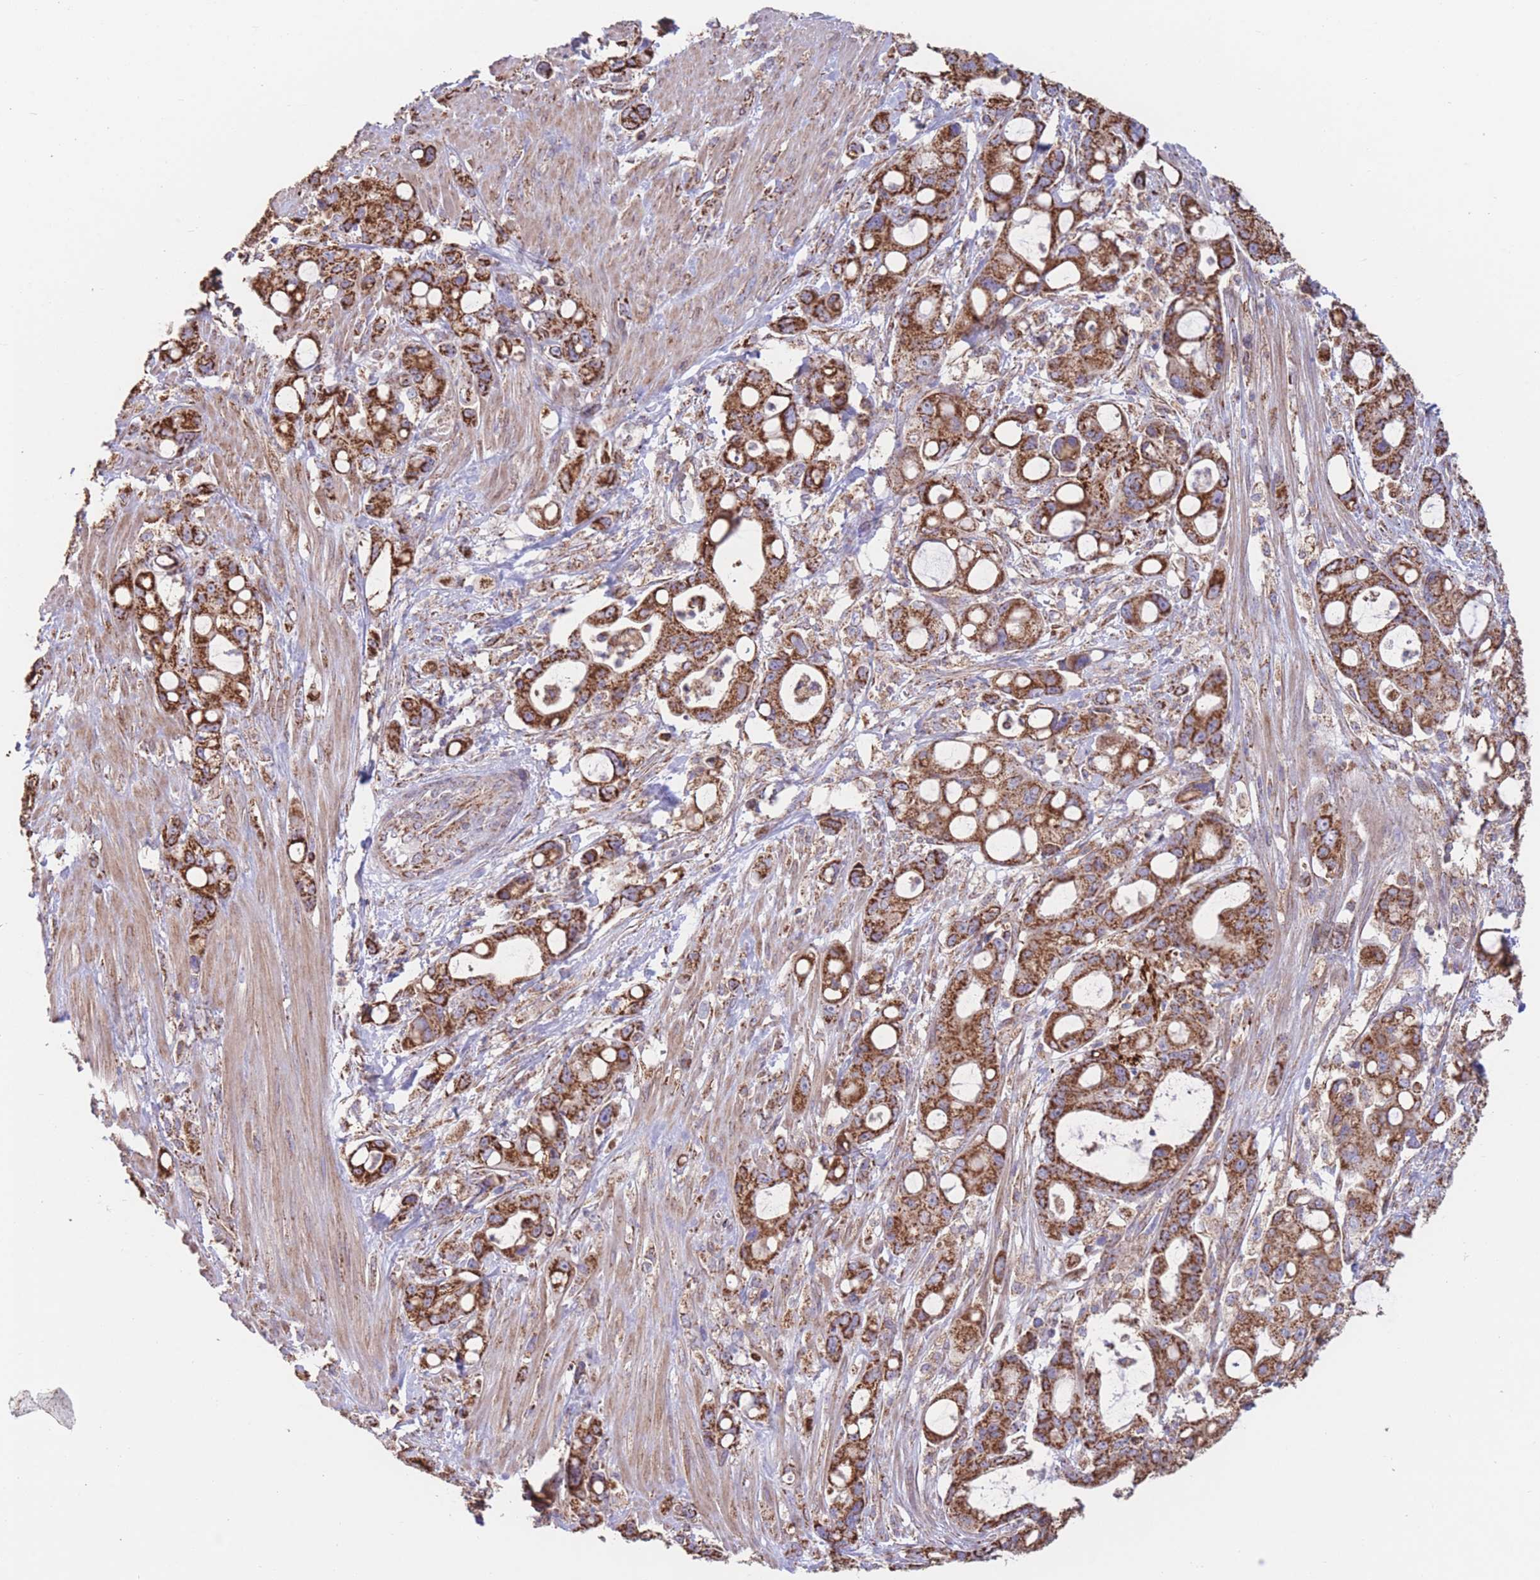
{"staining": {"intensity": "strong", "quantity": ">75%", "location": "cytoplasmic/membranous"}, "tissue": "pancreatic cancer", "cell_type": "Tumor cells", "image_type": "cancer", "snomed": [{"axis": "morphology", "description": "Adenocarcinoma, NOS"}, {"axis": "topography", "description": "Pancreas"}], "caption": "An immunohistochemistry image of neoplastic tissue is shown. Protein staining in brown labels strong cytoplasmic/membranous positivity in pancreatic cancer within tumor cells.", "gene": "FKBP8", "patient": {"sex": "male", "age": 68}}